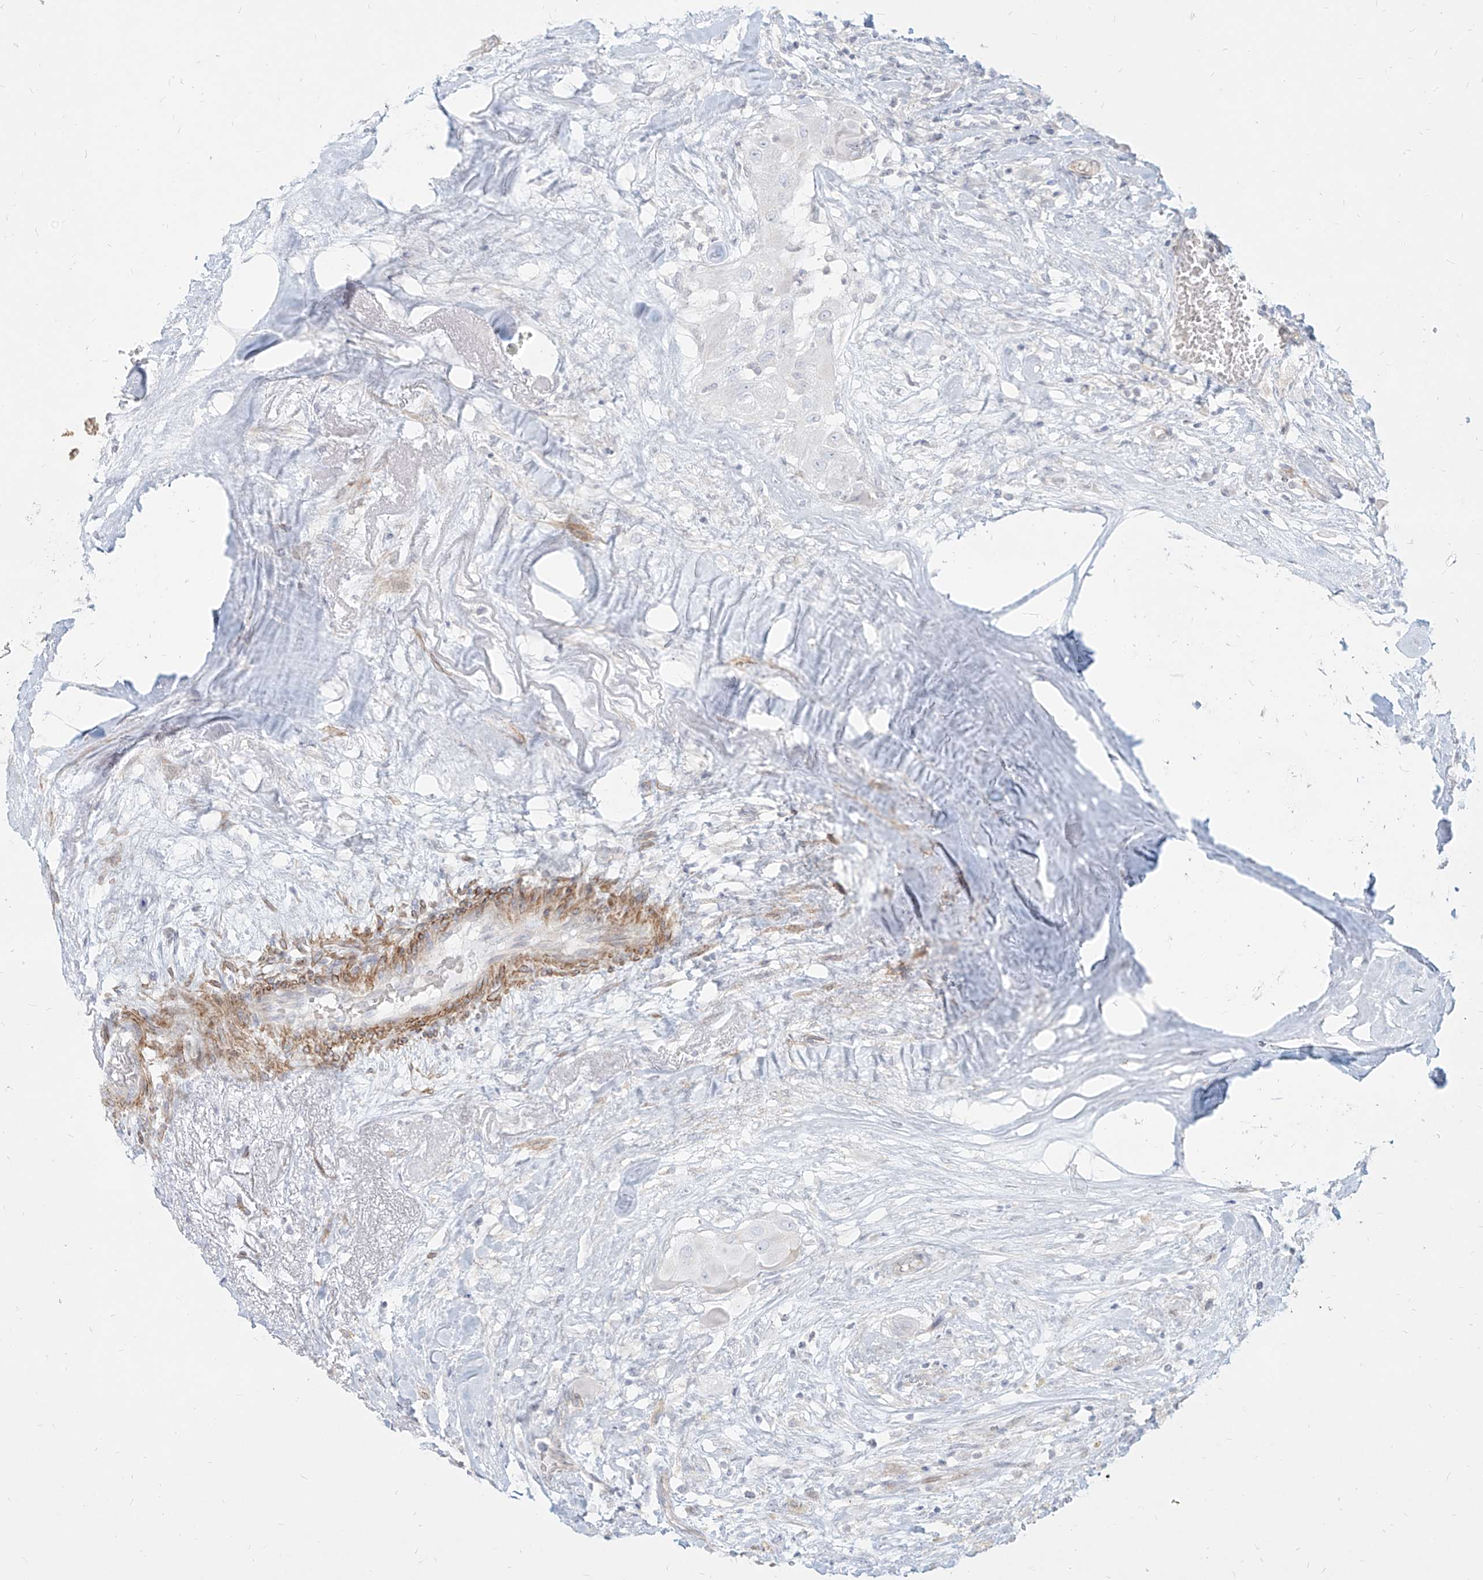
{"staining": {"intensity": "negative", "quantity": "none", "location": "none"}, "tissue": "thyroid cancer", "cell_type": "Tumor cells", "image_type": "cancer", "snomed": [{"axis": "morphology", "description": "Papillary adenocarcinoma, NOS"}, {"axis": "topography", "description": "Thyroid gland"}], "caption": "Tumor cells are negative for protein expression in human papillary adenocarcinoma (thyroid).", "gene": "ITPKB", "patient": {"sex": "female", "age": 59}}